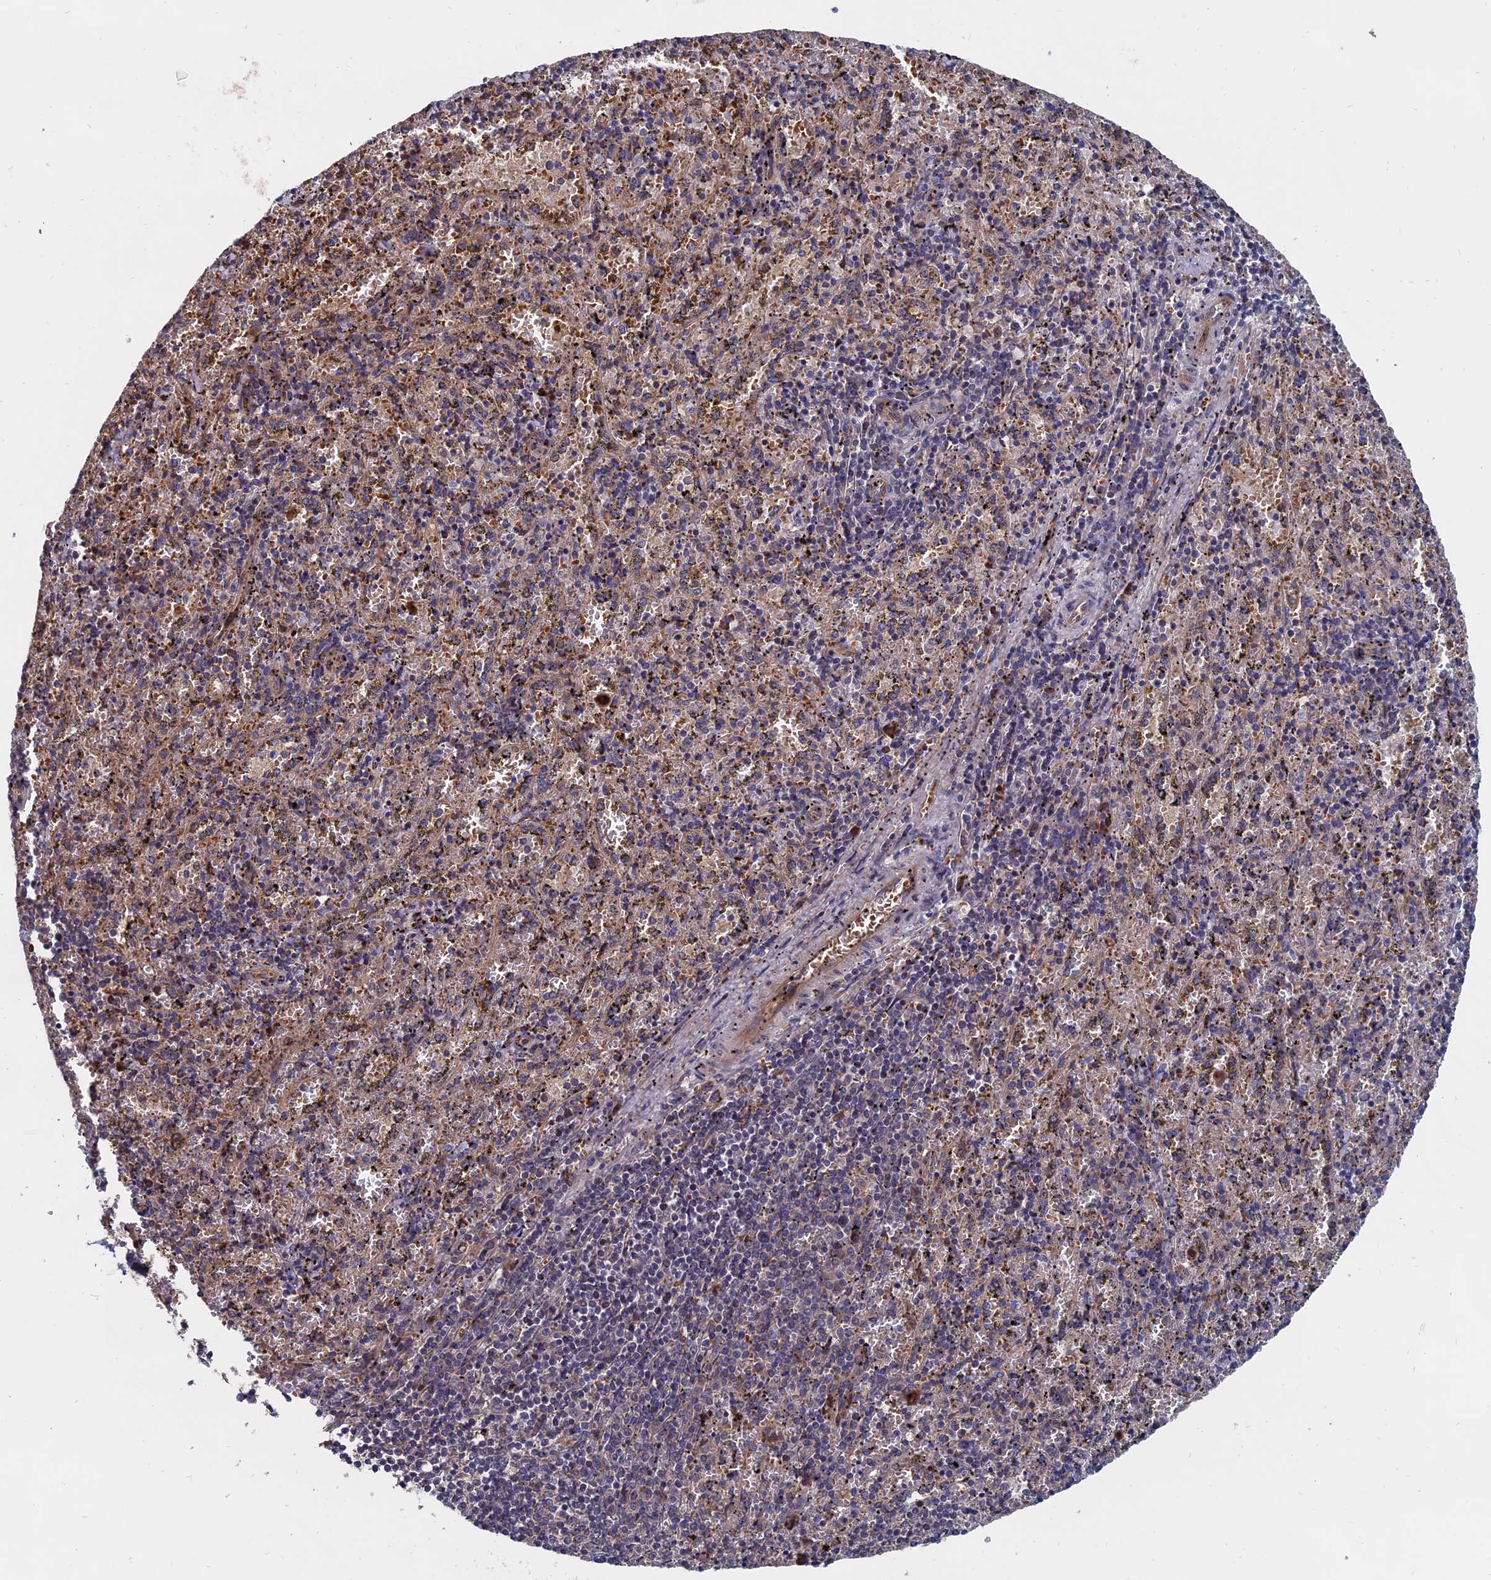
{"staining": {"intensity": "moderate", "quantity": "<25%", "location": "cytoplasmic/membranous"}, "tissue": "spleen", "cell_type": "Cells in red pulp", "image_type": "normal", "snomed": [{"axis": "morphology", "description": "Normal tissue, NOS"}, {"axis": "topography", "description": "Spleen"}], "caption": "Brown immunohistochemical staining in unremarkable human spleen shows moderate cytoplasmic/membranous expression in approximately <25% of cells in red pulp. The staining was performed using DAB (3,3'-diaminobenzidine), with brown indicating positive protein expression. Nuclei are stained blue with hematoxylin.", "gene": "TRAPPC2L", "patient": {"sex": "male", "age": 11}}